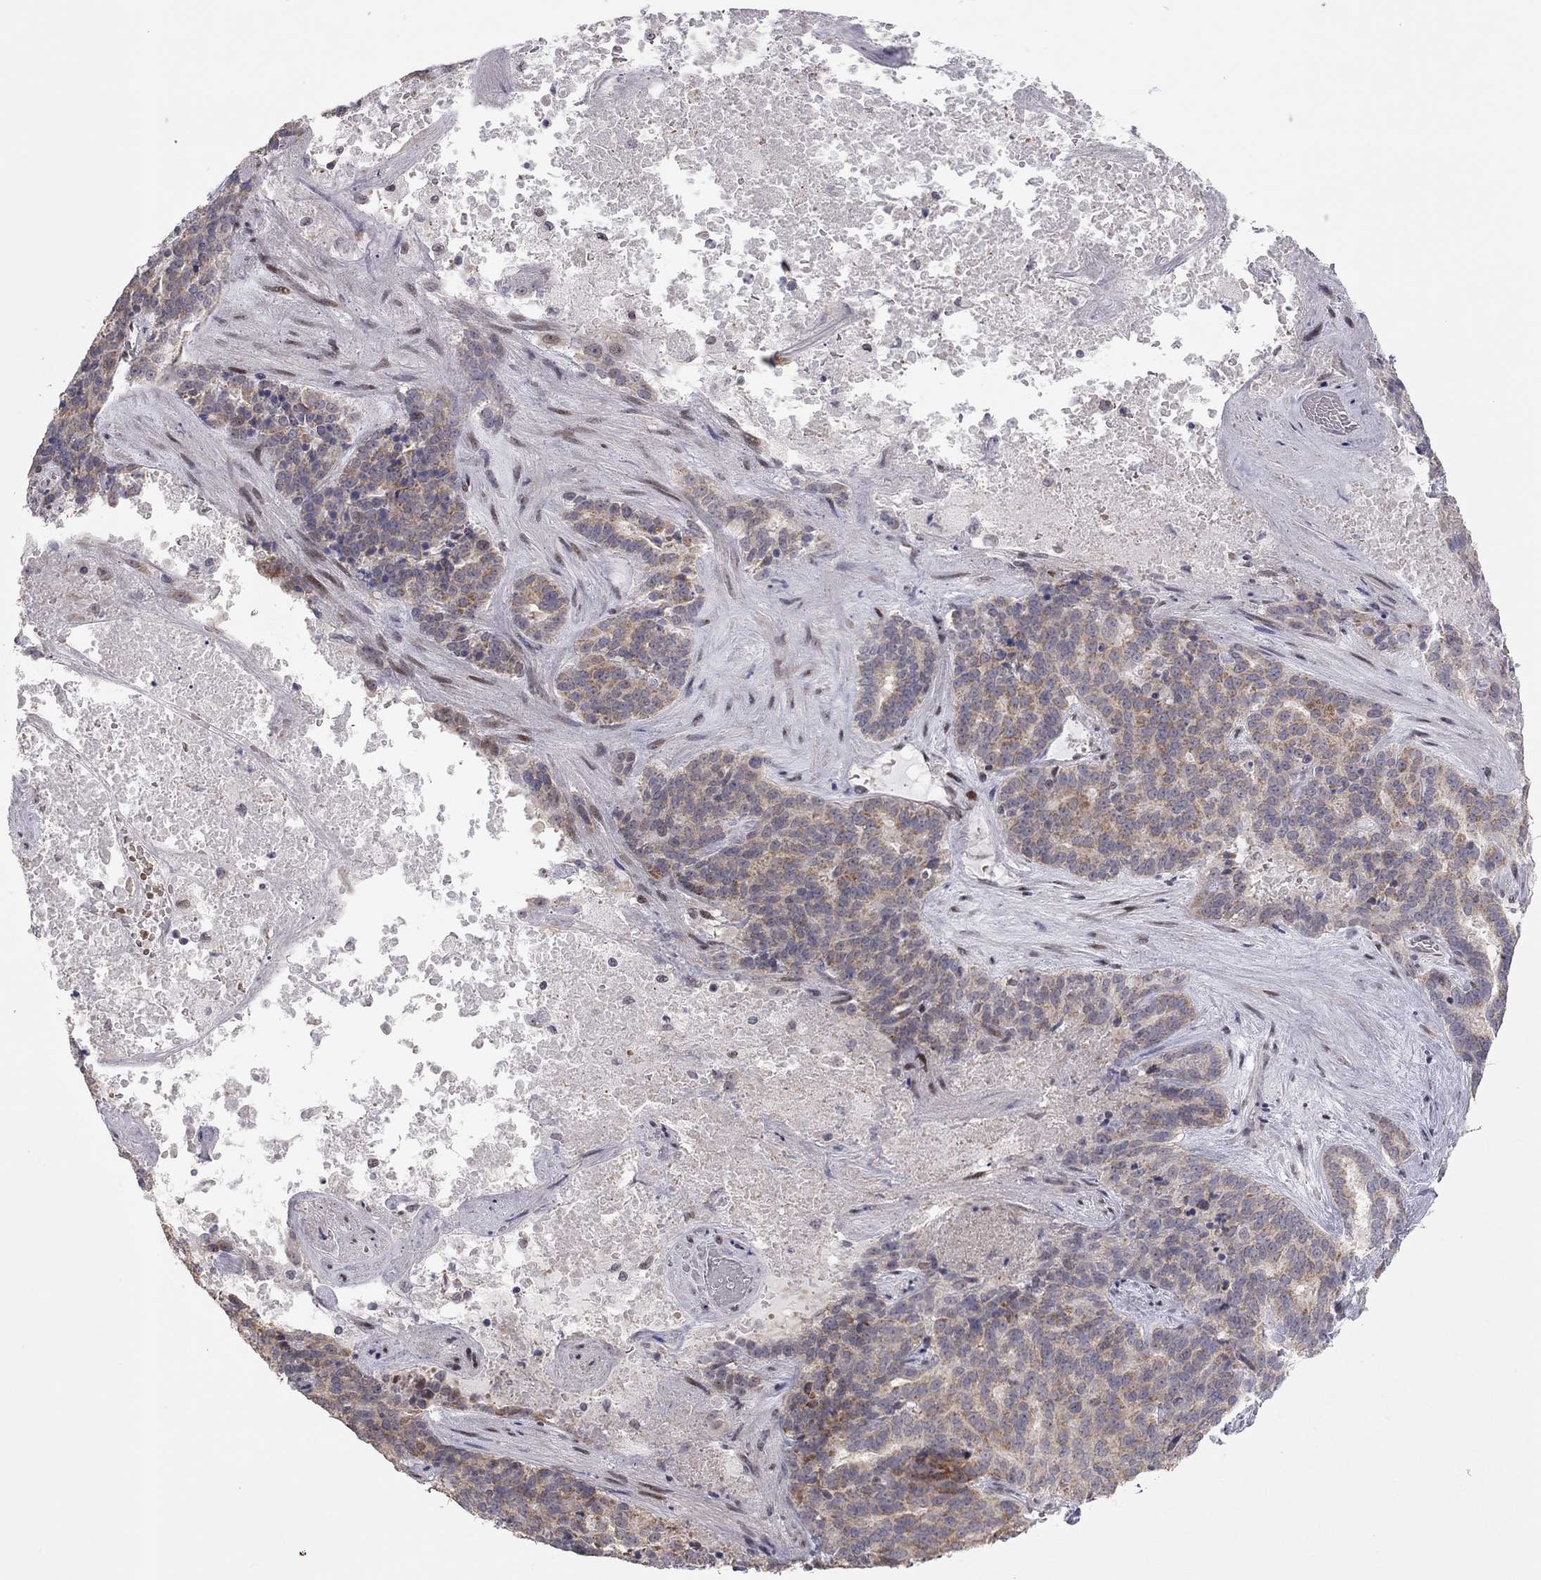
{"staining": {"intensity": "moderate", "quantity": ">75%", "location": "cytoplasmic/membranous"}, "tissue": "liver cancer", "cell_type": "Tumor cells", "image_type": "cancer", "snomed": [{"axis": "morphology", "description": "Cholangiocarcinoma"}, {"axis": "topography", "description": "Liver"}], "caption": "This photomicrograph demonstrates IHC staining of human liver cholangiocarcinoma, with medium moderate cytoplasmic/membranous expression in approximately >75% of tumor cells.", "gene": "MC3R", "patient": {"sex": "female", "age": 47}}